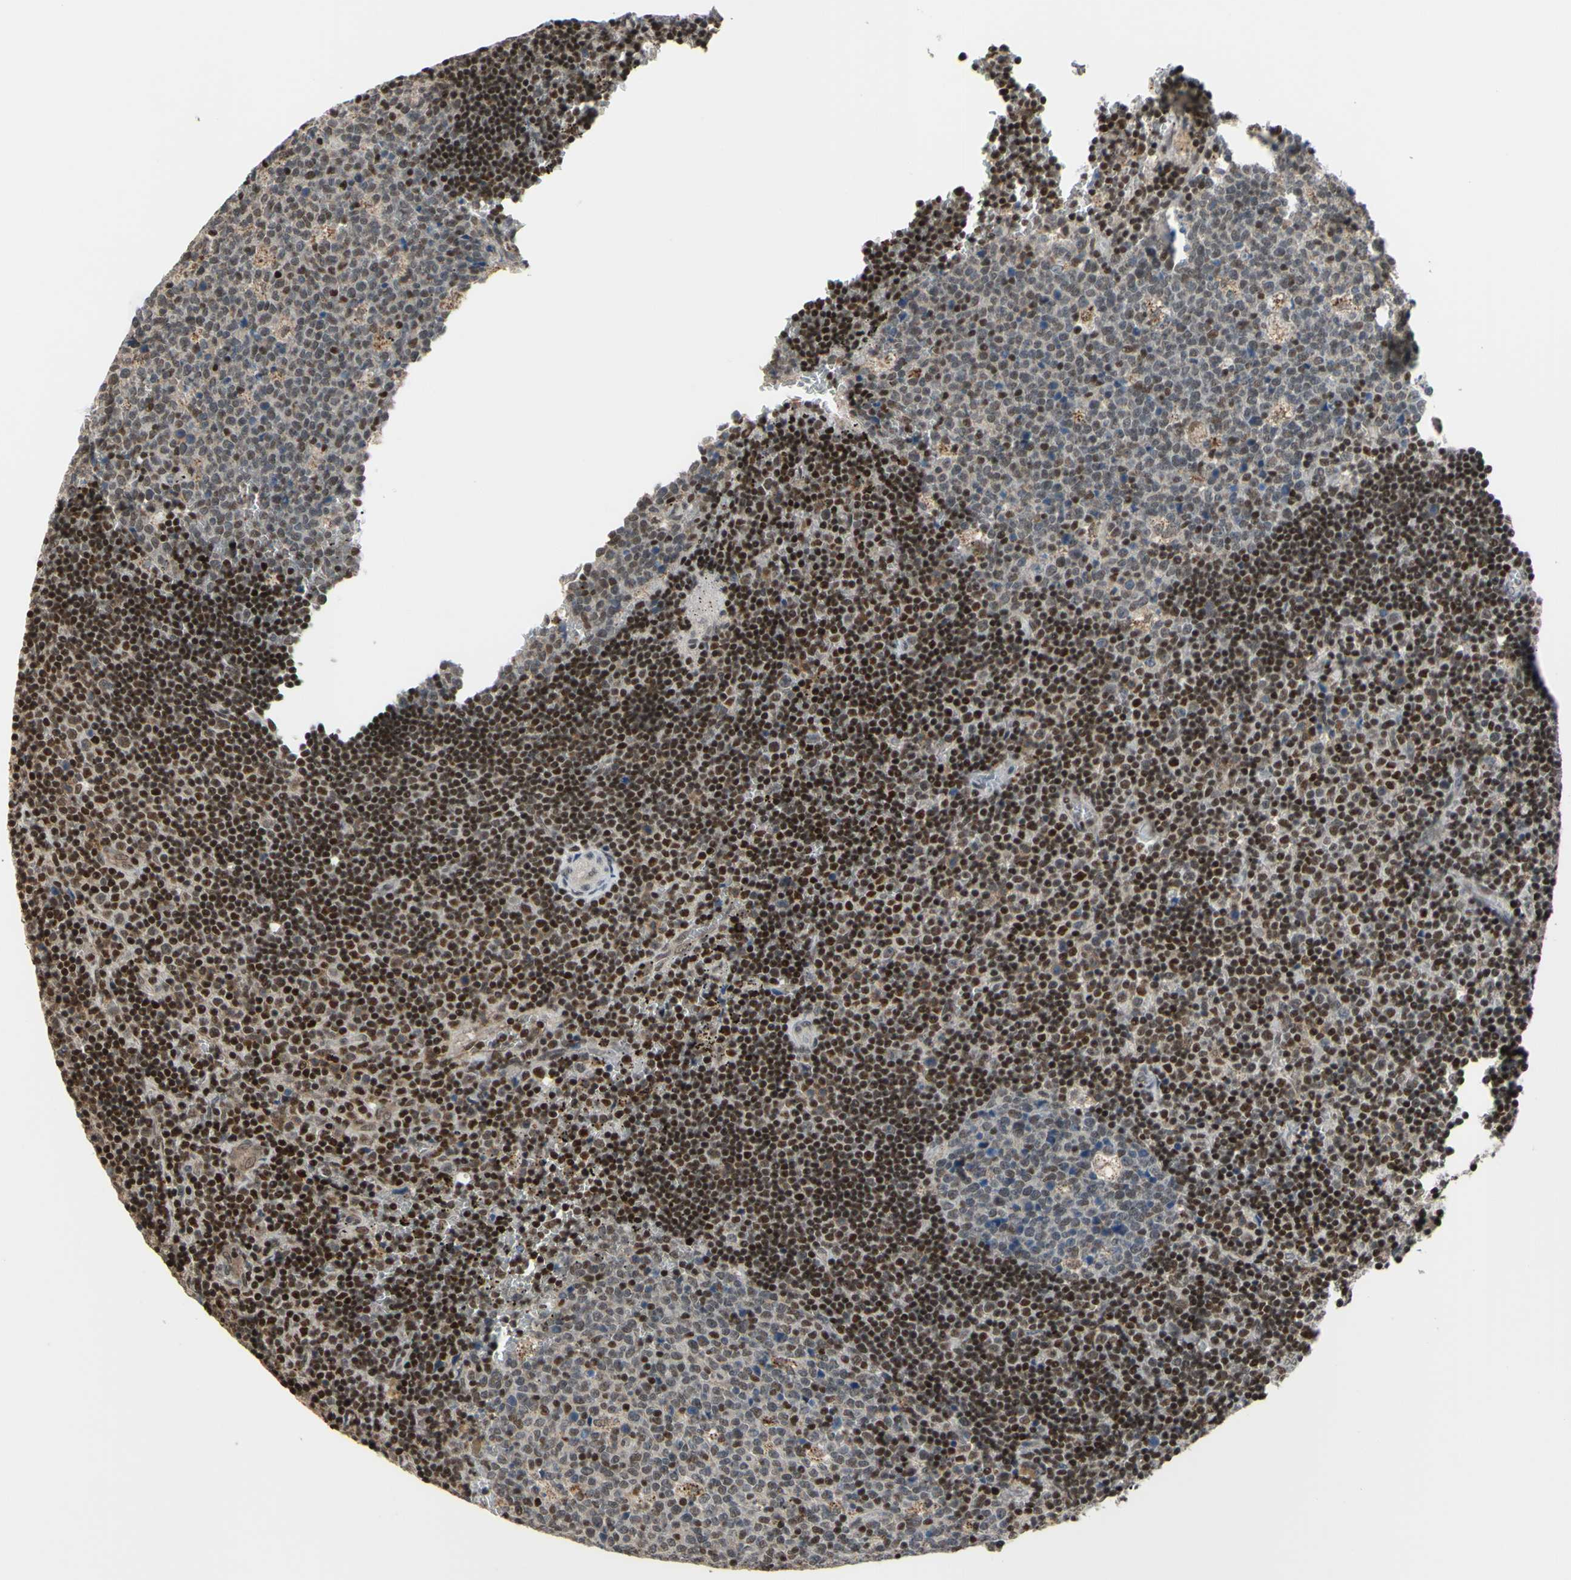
{"staining": {"intensity": "weak", "quantity": "25%-75%", "location": "cytoplasmic/membranous,nuclear"}, "tissue": "lymph node", "cell_type": "Germinal center cells", "image_type": "normal", "snomed": [{"axis": "morphology", "description": "Normal tissue, NOS"}, {"axis": "topography", "description": "Lymph node"}, {"axis": "topography", "description": "Salivary gland"}], "caption": "Approximately 25%-75% of germinal center cells in normal lymph node show weak cytoplasmic/membranous,nuclear protein expression as visualized by brown immunohistochemical staining.", "gene": "SP4", "patient": {"sex": "male", "age": 8}}